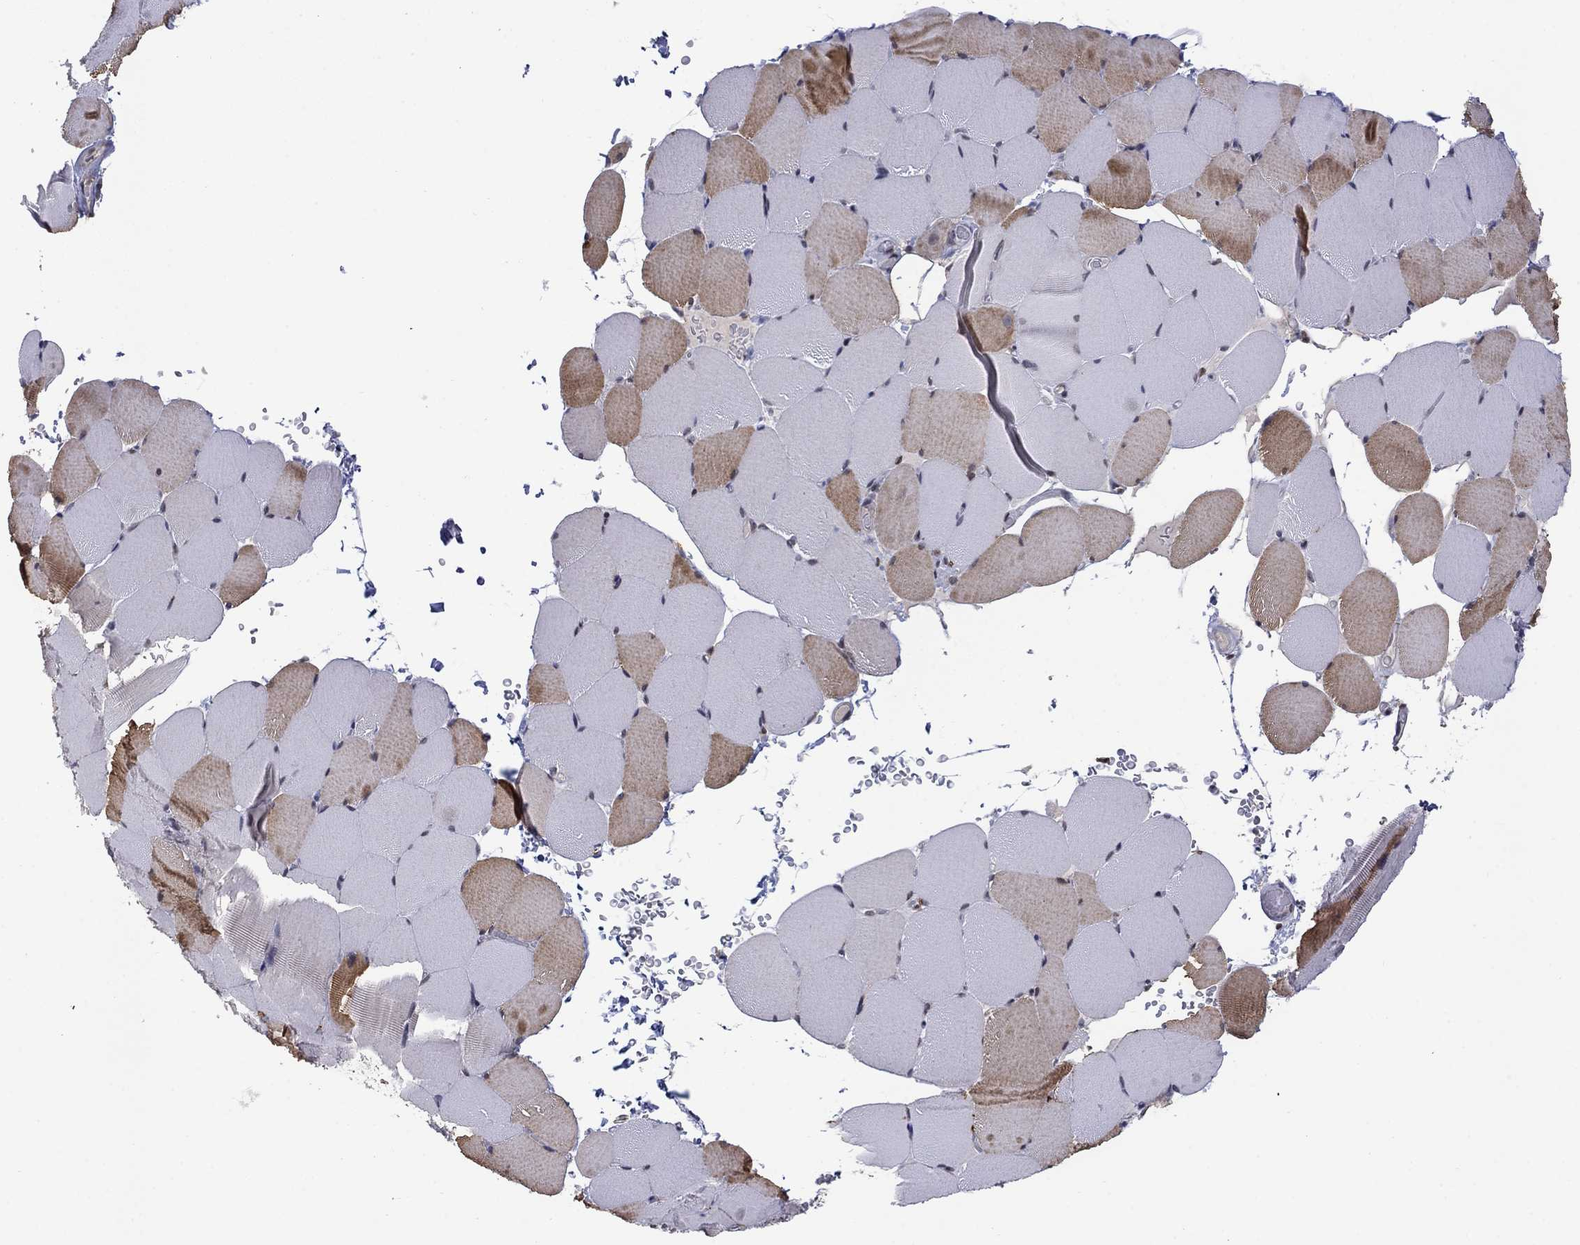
{"staining": {"intensity": "moderate", "quantity": ">75%", "location": "cytoplasmic/membranous"}, "tissue": "skeletal muscle", "cell_type": "Myocytes", "image_type": "normal", "snomed": [{"axis": "morphology", "description": "Normal tissue, NOS"}, {"axis": "topography", "description": "Skeletal muscle"}], "caption": "A high-resolution image shows IHC staining of benign skeletal muscle, which exhibits moderate cytoplasmic/membranous expression in about >75% of myocytes. (Brightfield microscopy of DAB IHC at high magnification).", "gene": "GRIA3", "patient": {"sex": "female", "age": 37}}